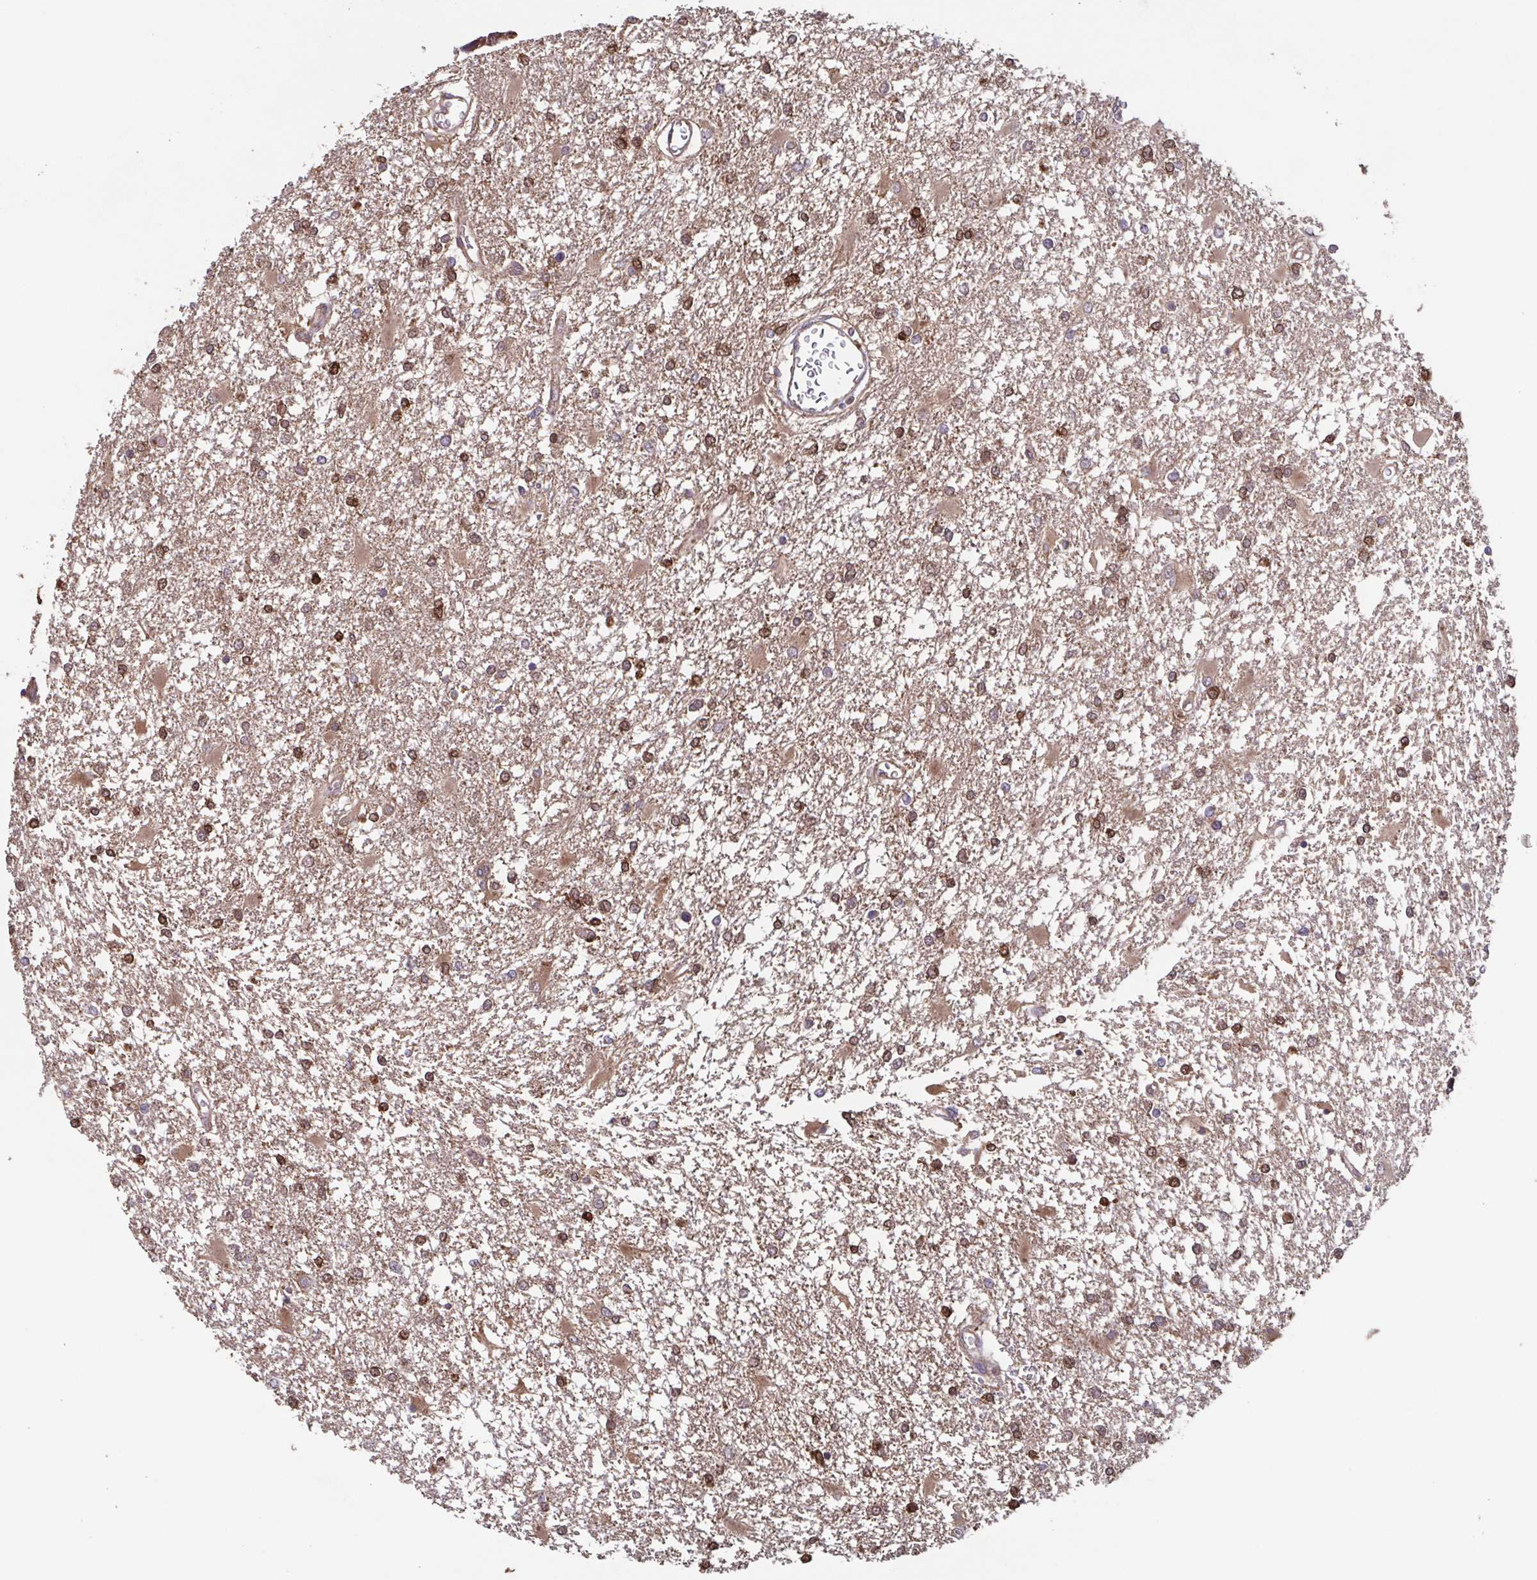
{"staining": {"intensity": "moderate", "quantity": "25%-75%", "location": "cytoplasmic/membranous,nuclear"}, "tissue": "glioma", "cell_type": "Tumor cells", "image_type": "cancer", "snomed": [{"axis": "morphology", "description": "Glioma, malignant, High grade"}, {"axis": "topography", "description": "Cerebral cortex"}], "caption": "A photomicrograph of glioma stained for a protein reveals moderate cytoplasmic/membranous and nuclear brown staining in tumor cells.", "gene": "TTC19", "patient": {"sex": "male", "age": 79}}